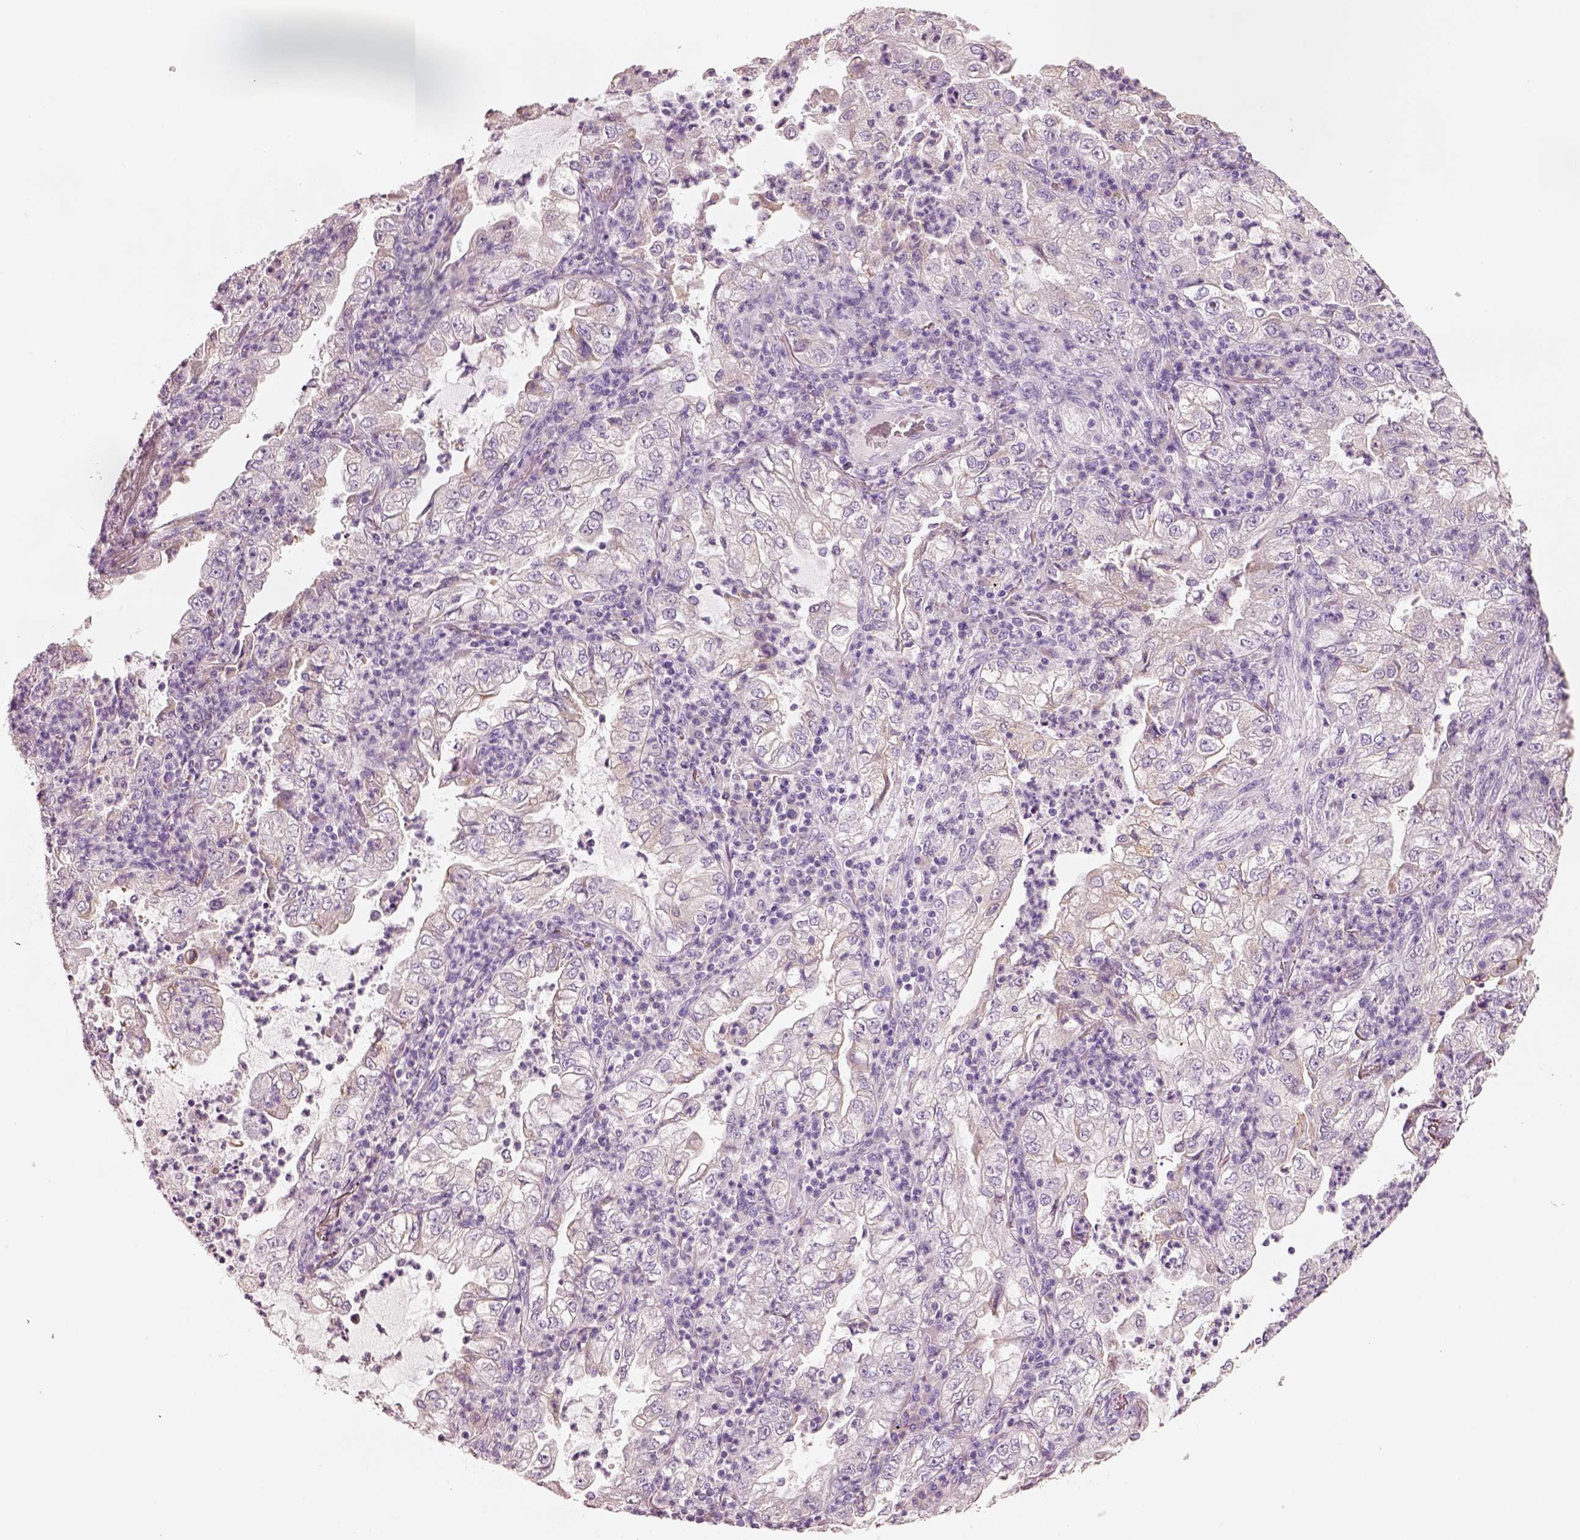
{"staining": {"intensity": "negative", "quantity": "none", "location": "none"}, "tissue": "lung cancer", "cell_type": "Tumor cells", "image_type": "cancer", "snomed": [{"axis": "morphology", "description": "Adenocarcinoma, NOS"}, {"axis": "topography", "description": "Lung"}], "caption": "Lung cancer stained for a protein using immunohistochemistry reveals no positivity tumor cells.", "gene": "PNOC", "patient": {"sex": "female", "age": 73}}